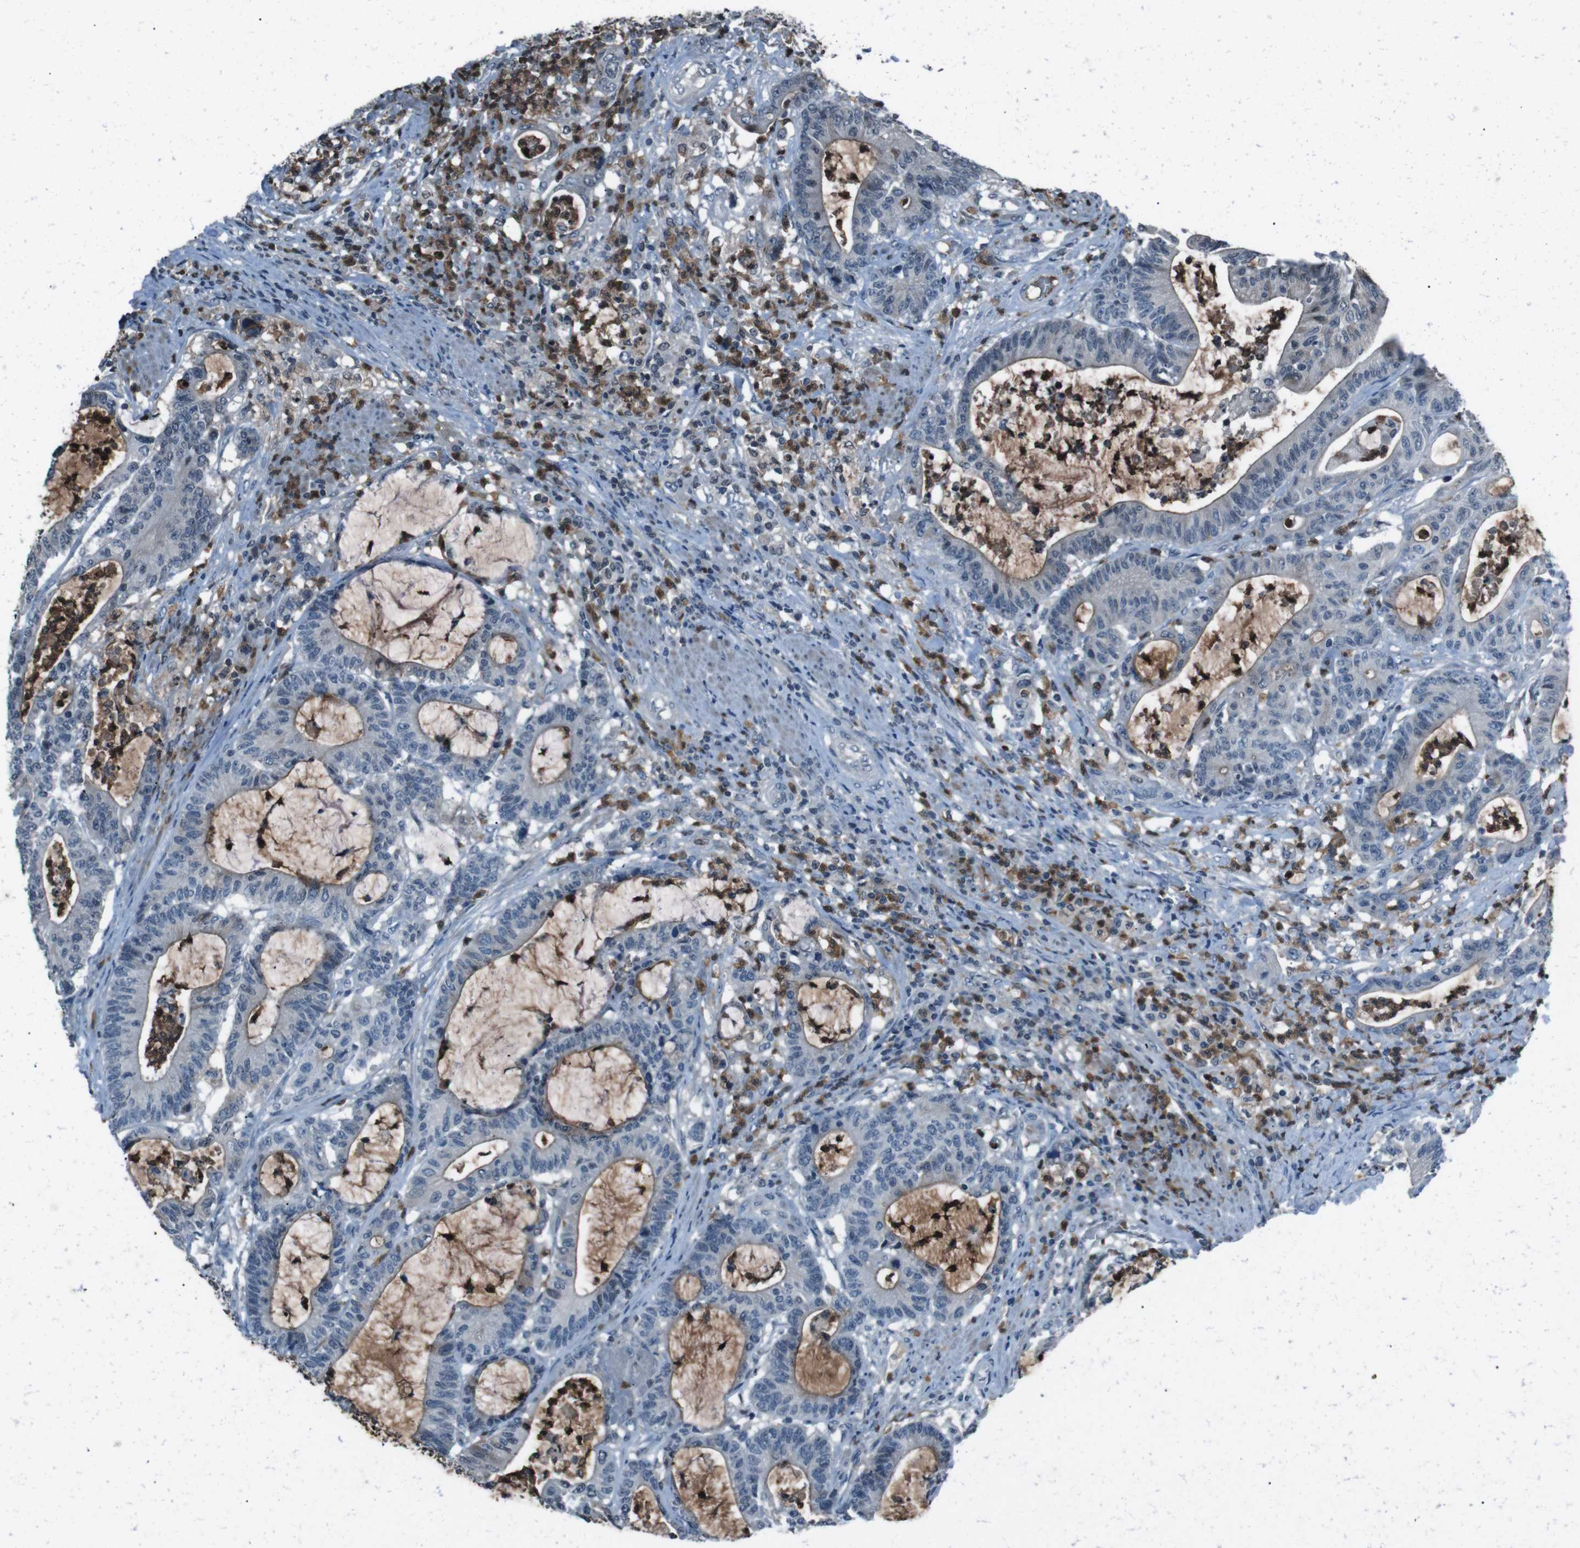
{"staining": {"intensity": "weak", "quantity": "<25%", "location": "cytoplasmic/membranous"}, "tissue": "colorectal cancer", "cell_type": "Tumor cells", "image_type": "cancer", "snomed": [{"axis": "morphology", "description": "Adenocarcinoma, NOS"}, {"axis": "topography", "description": "Colon"}], "caption": "Immunohistochemistry (IHC) photomicrograph of neoplastic tissue: human colorectal adenocarcinoma stained with DAB demonstrates no significant protein staining in tumor cells.", "gene": "UGT1A6", "patient": {"sex": "female", "age": 84}}